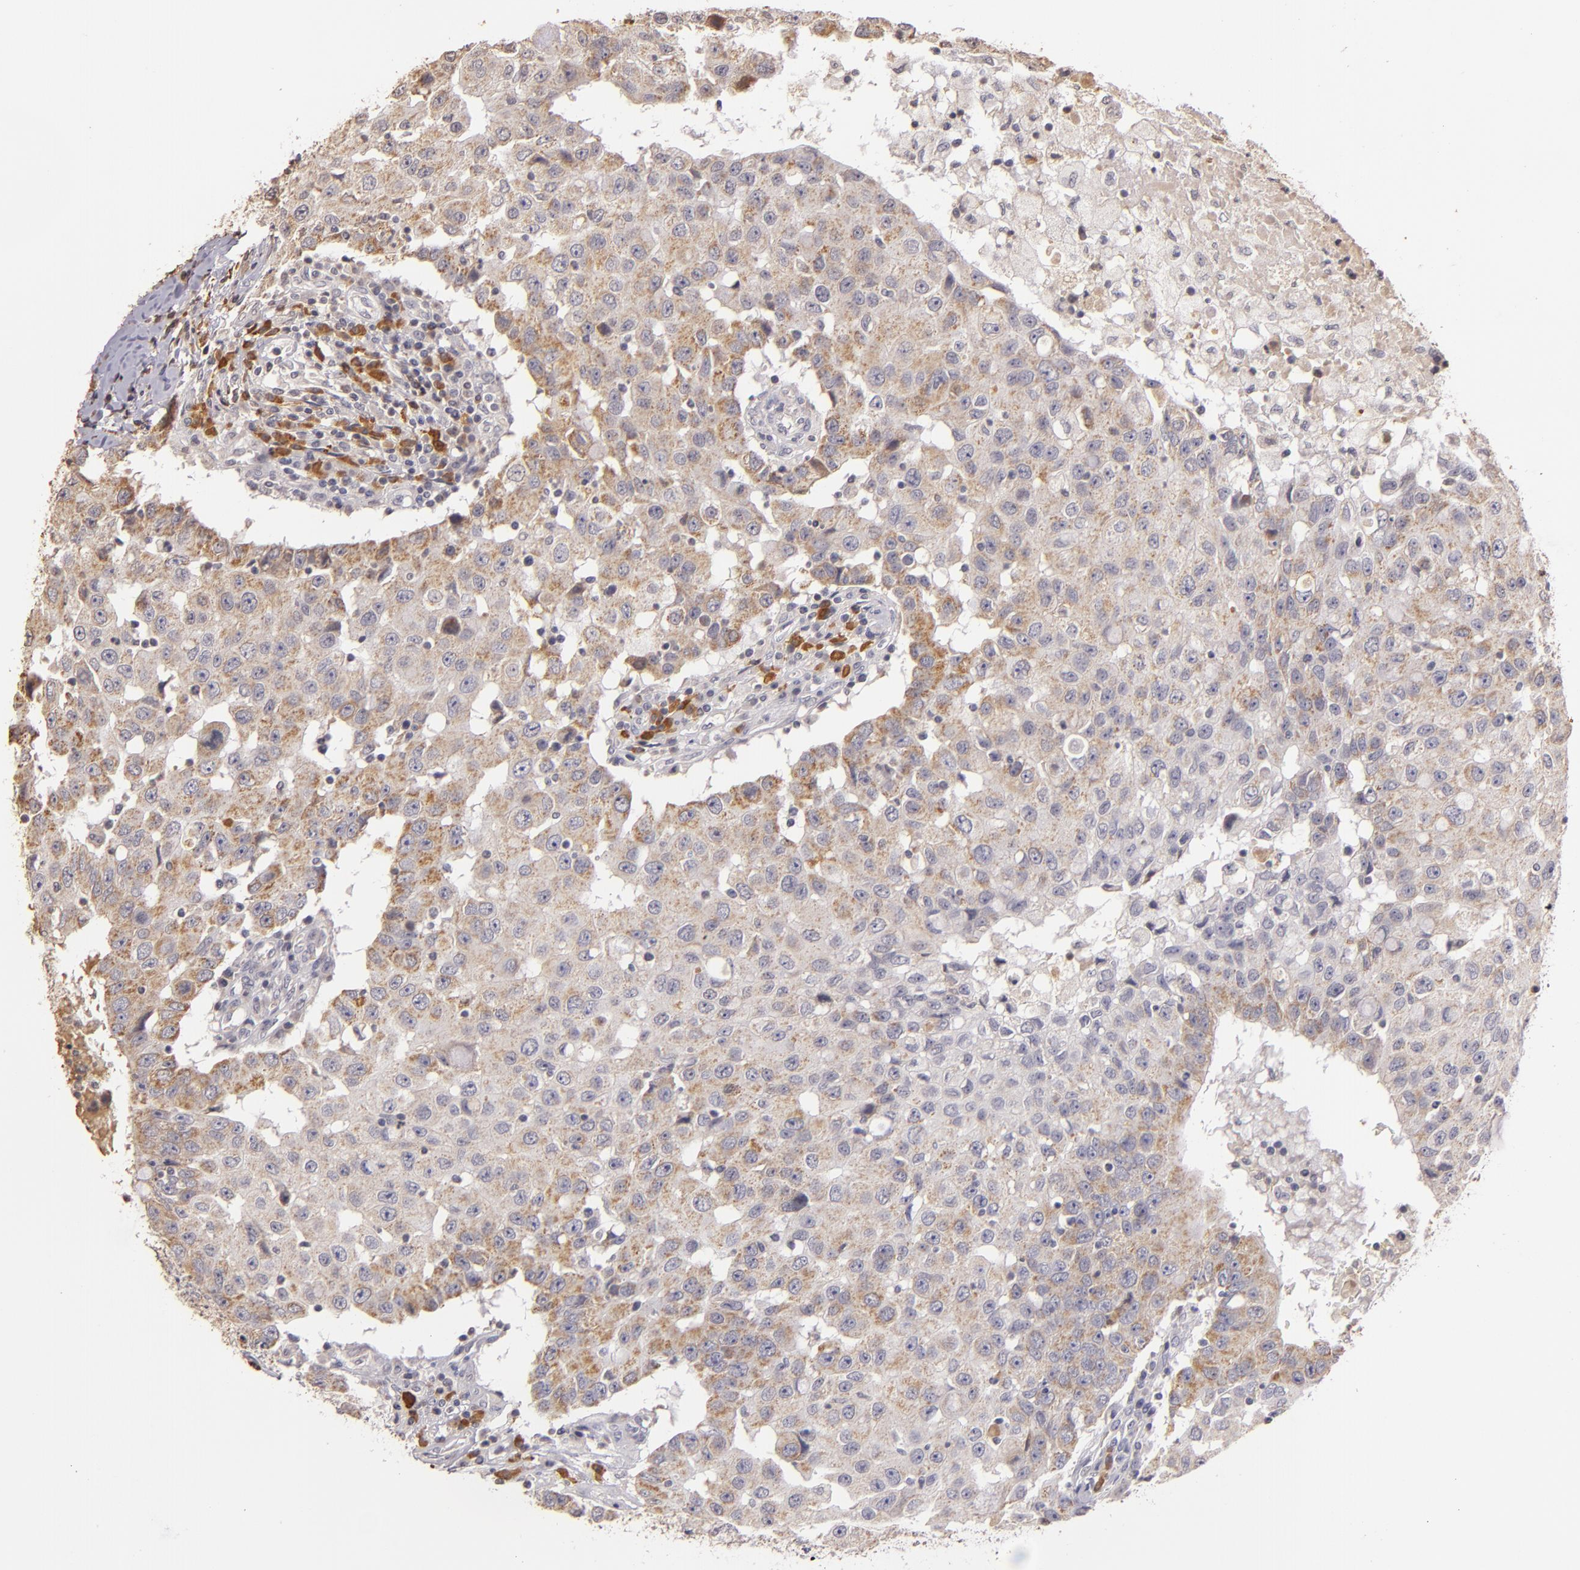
{"staining": {"intensity": "weak", "quantity": ">75%", "location": "cytoplasmic/membranous"}, "tissue": "breast cancer", "cell_type": "Tumor cells", "image_type": "cancer", "snomed": [{"axis": "morphology", "description": "Duct carcinoma"}, {"axis": "topography", "description": "Breast"}], "caption": "Weak cytoplasmic/membranous staining is present in approximately >75% of tumor cells in breast cancer.", "gene": "ABL1", "patient": {"sex": "female", "age": 27}}